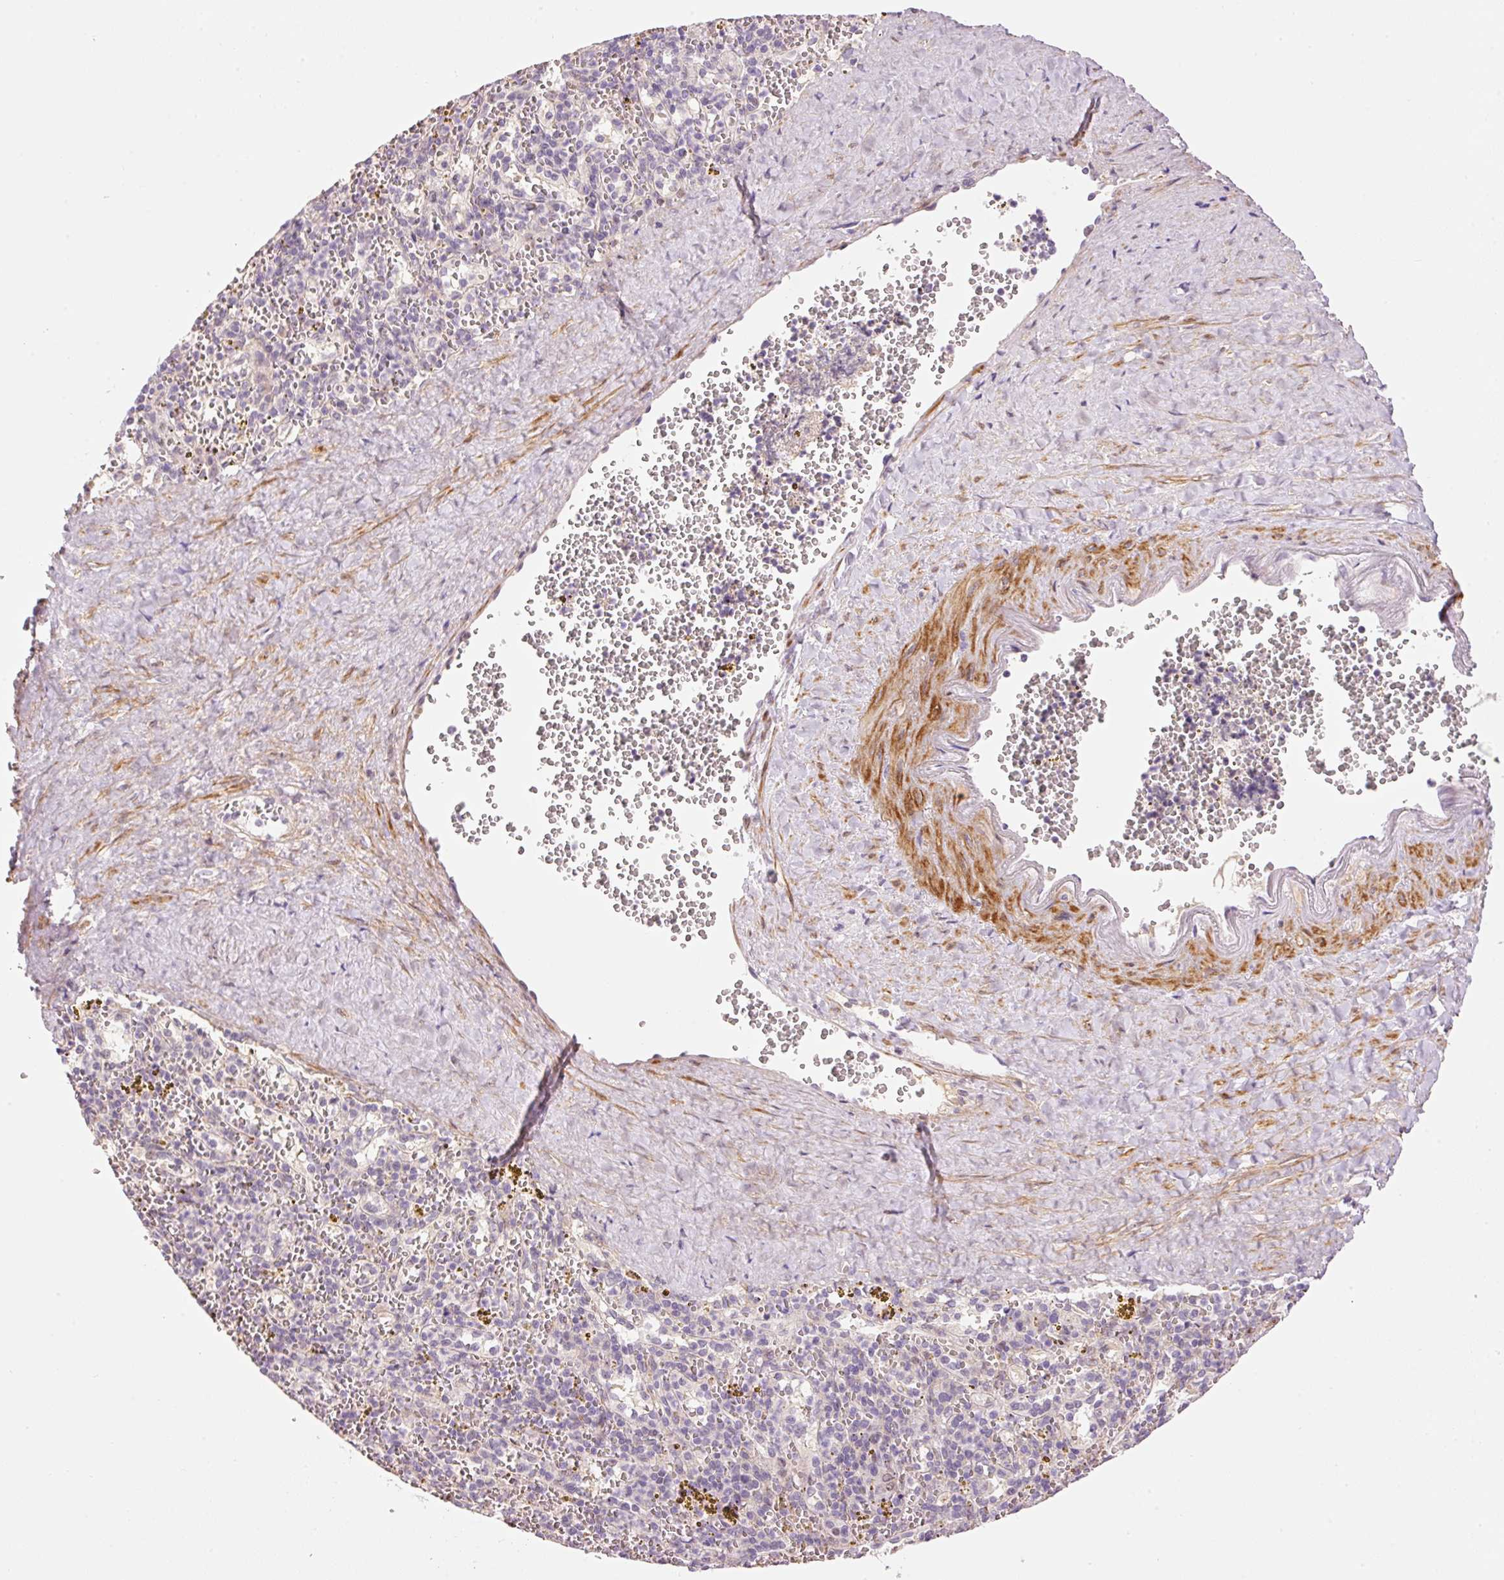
{"staining": {"intensity": "negative", "quantity": "none", "location": "none"}, "tissue": "spleen", "cell_type": "Cells in red pulp", "image_type": "normal", "snomed": [{"axis": "morphology", "description": "Normal tissue, NOS"}, {"axis": "topography", "description": "Spleen"}], "caption": "An immunohistochemistry (IHC) micrograph of benign spleen is shown. There is no staining in cells in red pulp of spleen.", "gene": "HNF1A", "patient": {"sex": "male", "age": 57}}